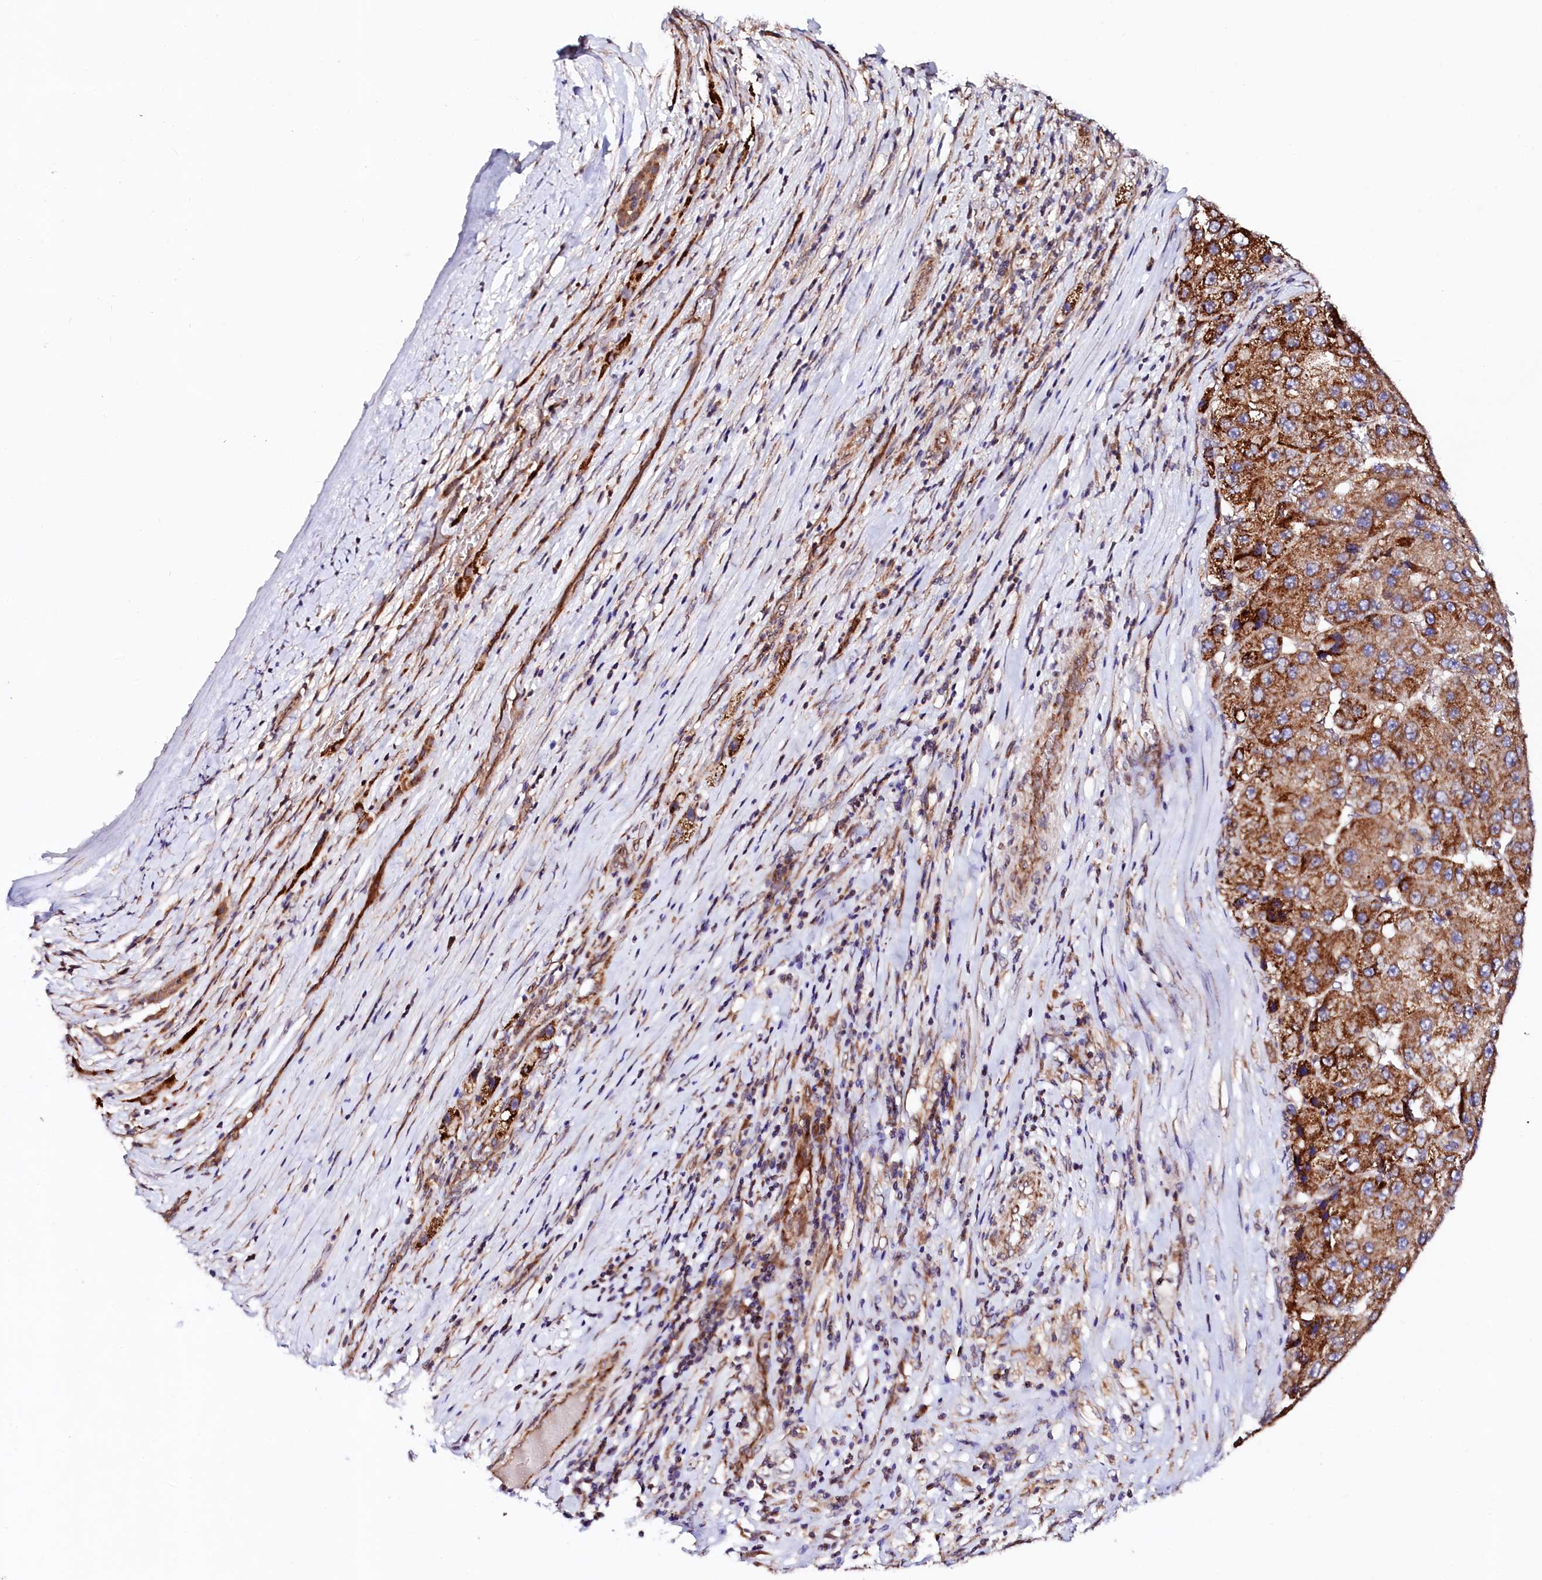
{"staining": {"intensity": "strong", "quantity": ">75%", "location": "cytoplasmic/membranous"}, "tissue": "liver cancer", "cell_type": "Tumor cells", "image_type": "cancer", "snomed": [{"axis": "morphology", "description": "Carcinoma, Hepatocellular, NOS"}, {"axis": "topography", "description": "Liver"}], "caption": "A micrograph showing strong cytoplasmic/membranous positivity in approximately >75% of tumor cells in liver cancer (hepatocellular carcinoma), as visualized by brown immunohistochemical staining.", "gene": "UBE3C", "patient": {"sex": "female", "age": 73}}